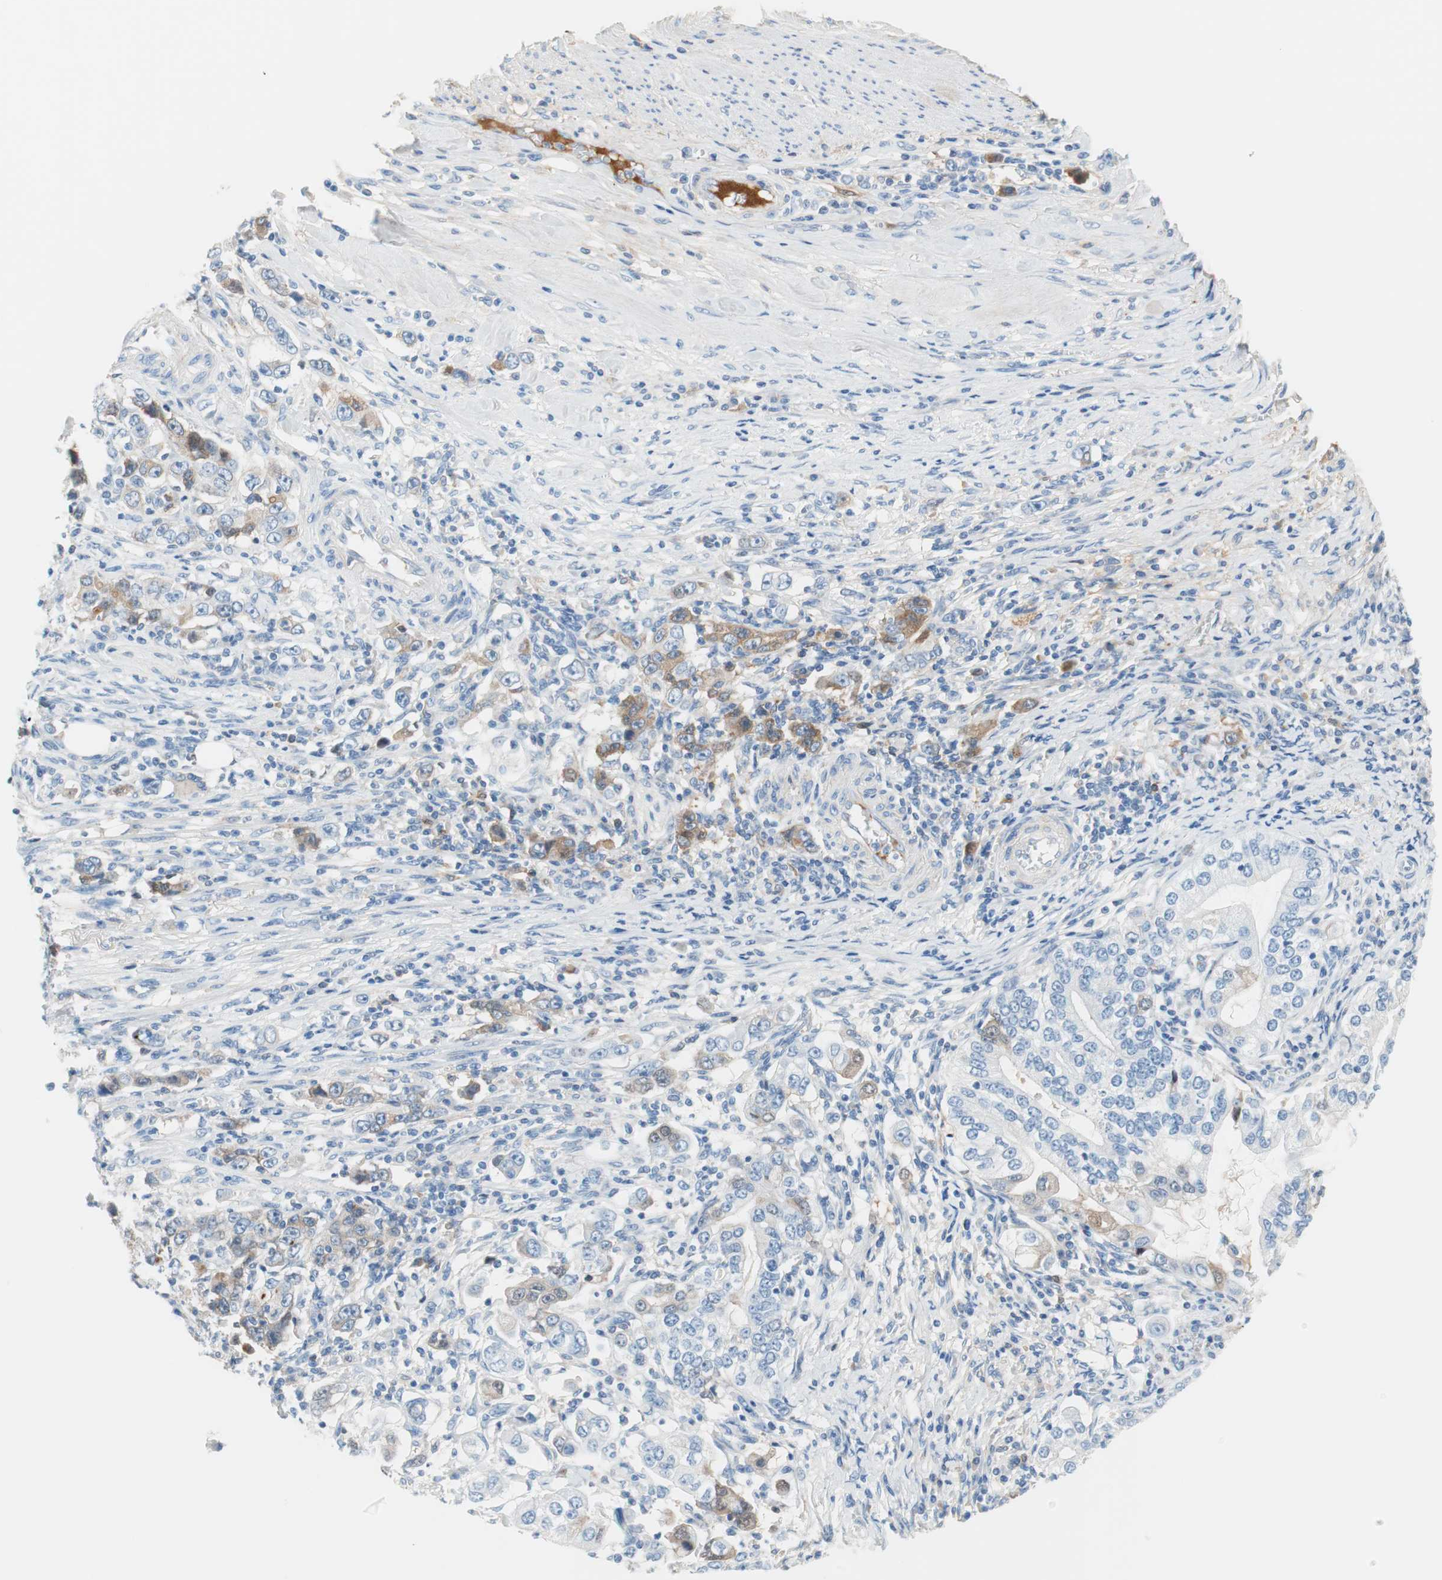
{"staining": {"intensity": "weak", "quantity": "<25%", "location": "cytoplasmic/membranous"}, "tissue": "stomach cancer", "cell_type": "Tumor cells", "image_type": "cancer", "snomed": [{"axis": "morphology", "description": "Adenocarcinoma, NOS"}, {"axis": "topography", "description": "Stomach, lower"}], "caption": "DAB (3,3'-diaminobenzidine) immunohistochemical staining of adenocarcinoma (stomach) shows no significant positivity in tumor cells. The staining was performed using DAB to visualize the protein expression in brown, while the nuclei were stained in blue with hematoxylin (Magnification: 20x).", "gene": "RBP4", "patient": {"sex": "female", "age": 72}}